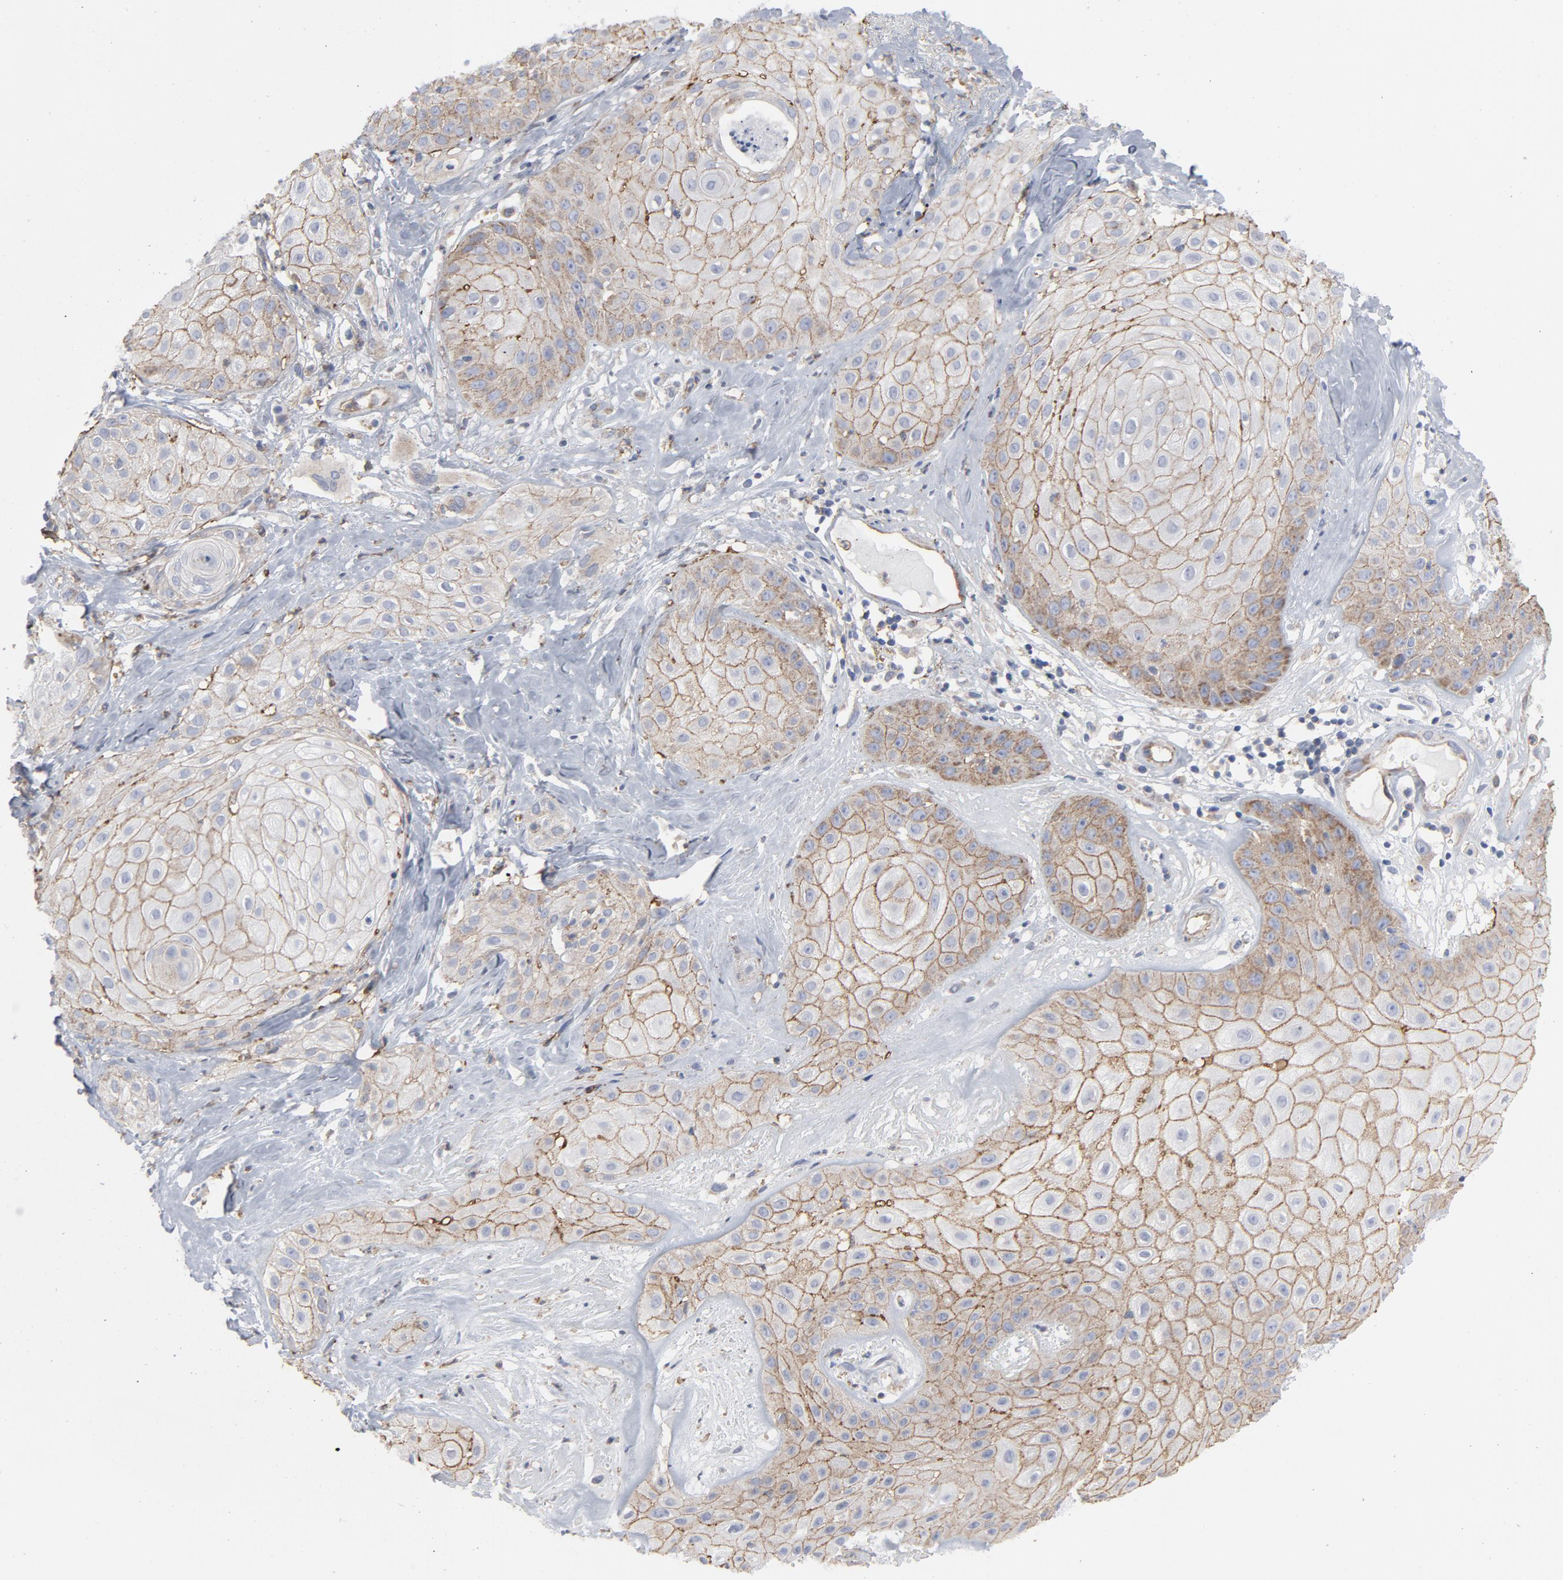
{"staining": {"intensity": "moderate", "quantity": "<25%", "location": "cytoplasmic/membranous"}, "tissue": "skin cancer", "cell_type": "Tumor cells", "image_type": "cancer", "snomed": [{"axis": "morphology", "description": "Squamous cell carcinoma, NOS"}, {"axis": "topography", "description": "Skin"}], "caption": "Tumor cells reveal moderate cytoplasmic/membranous expression in approximately <25% of cells in squamous cell carcinoma (skin).", "gene": "OXA1L", "patient": {"sex": "male", "age": 65}}